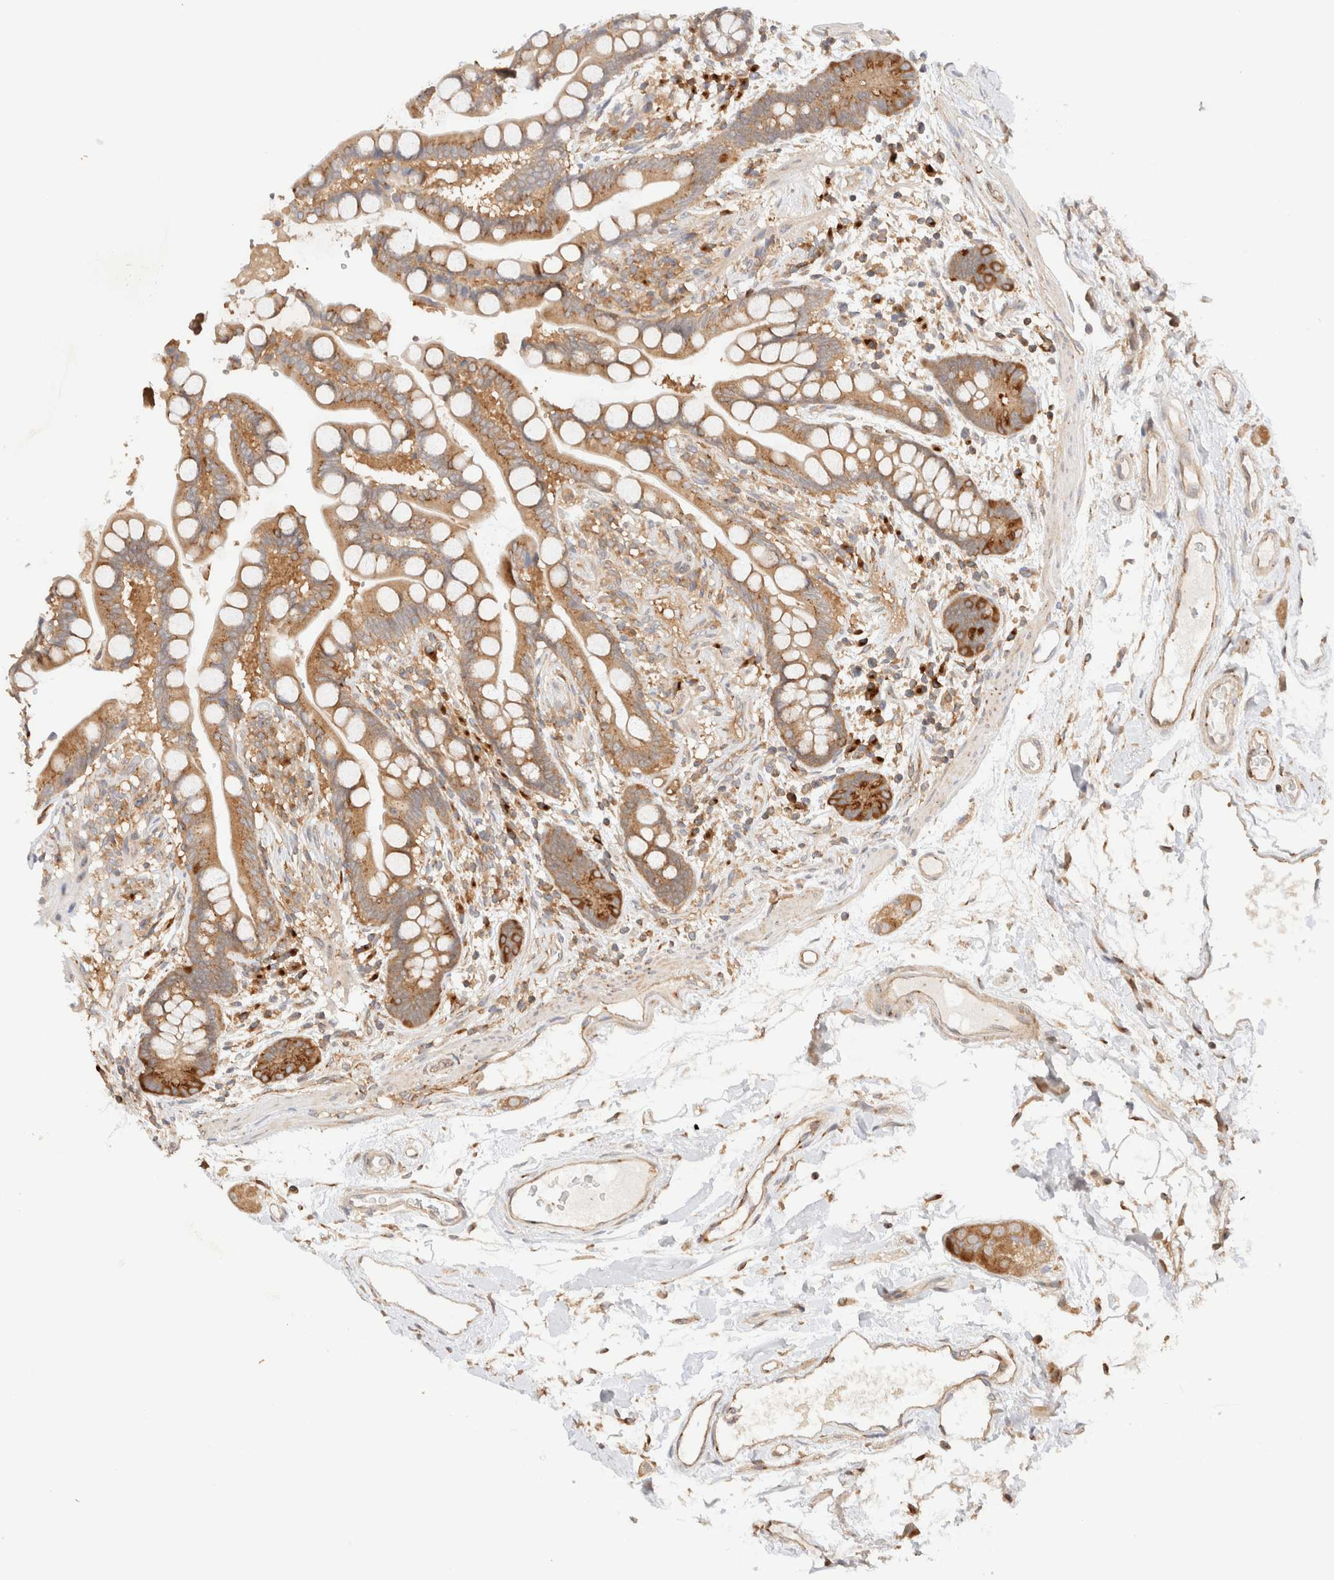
{"staining": {"intensity": "moderate", "quantity": ">75%", "location": "cytoplasmic/membranous"}, "tissue": "colon", "cell_type": "Endothelial cells", "image_type": "normal", "snomed": [{"axis": "morphology", "description": "Normal tissue, NOS"}, {"axis": "topography", "description": "Colon"}], "caption": "DAB (3,3'-diaminobenzidine) immunohistochemical staining of unremarkable colon exhibits moderate cytoplasmic/membranous protein positivity in about >75% of endothelial cells. (DAB IHC, brown staining for protein, blue staining for nuclei).", "gene": "RABEP1", "patient": {"sex": "male", "age": 73}}